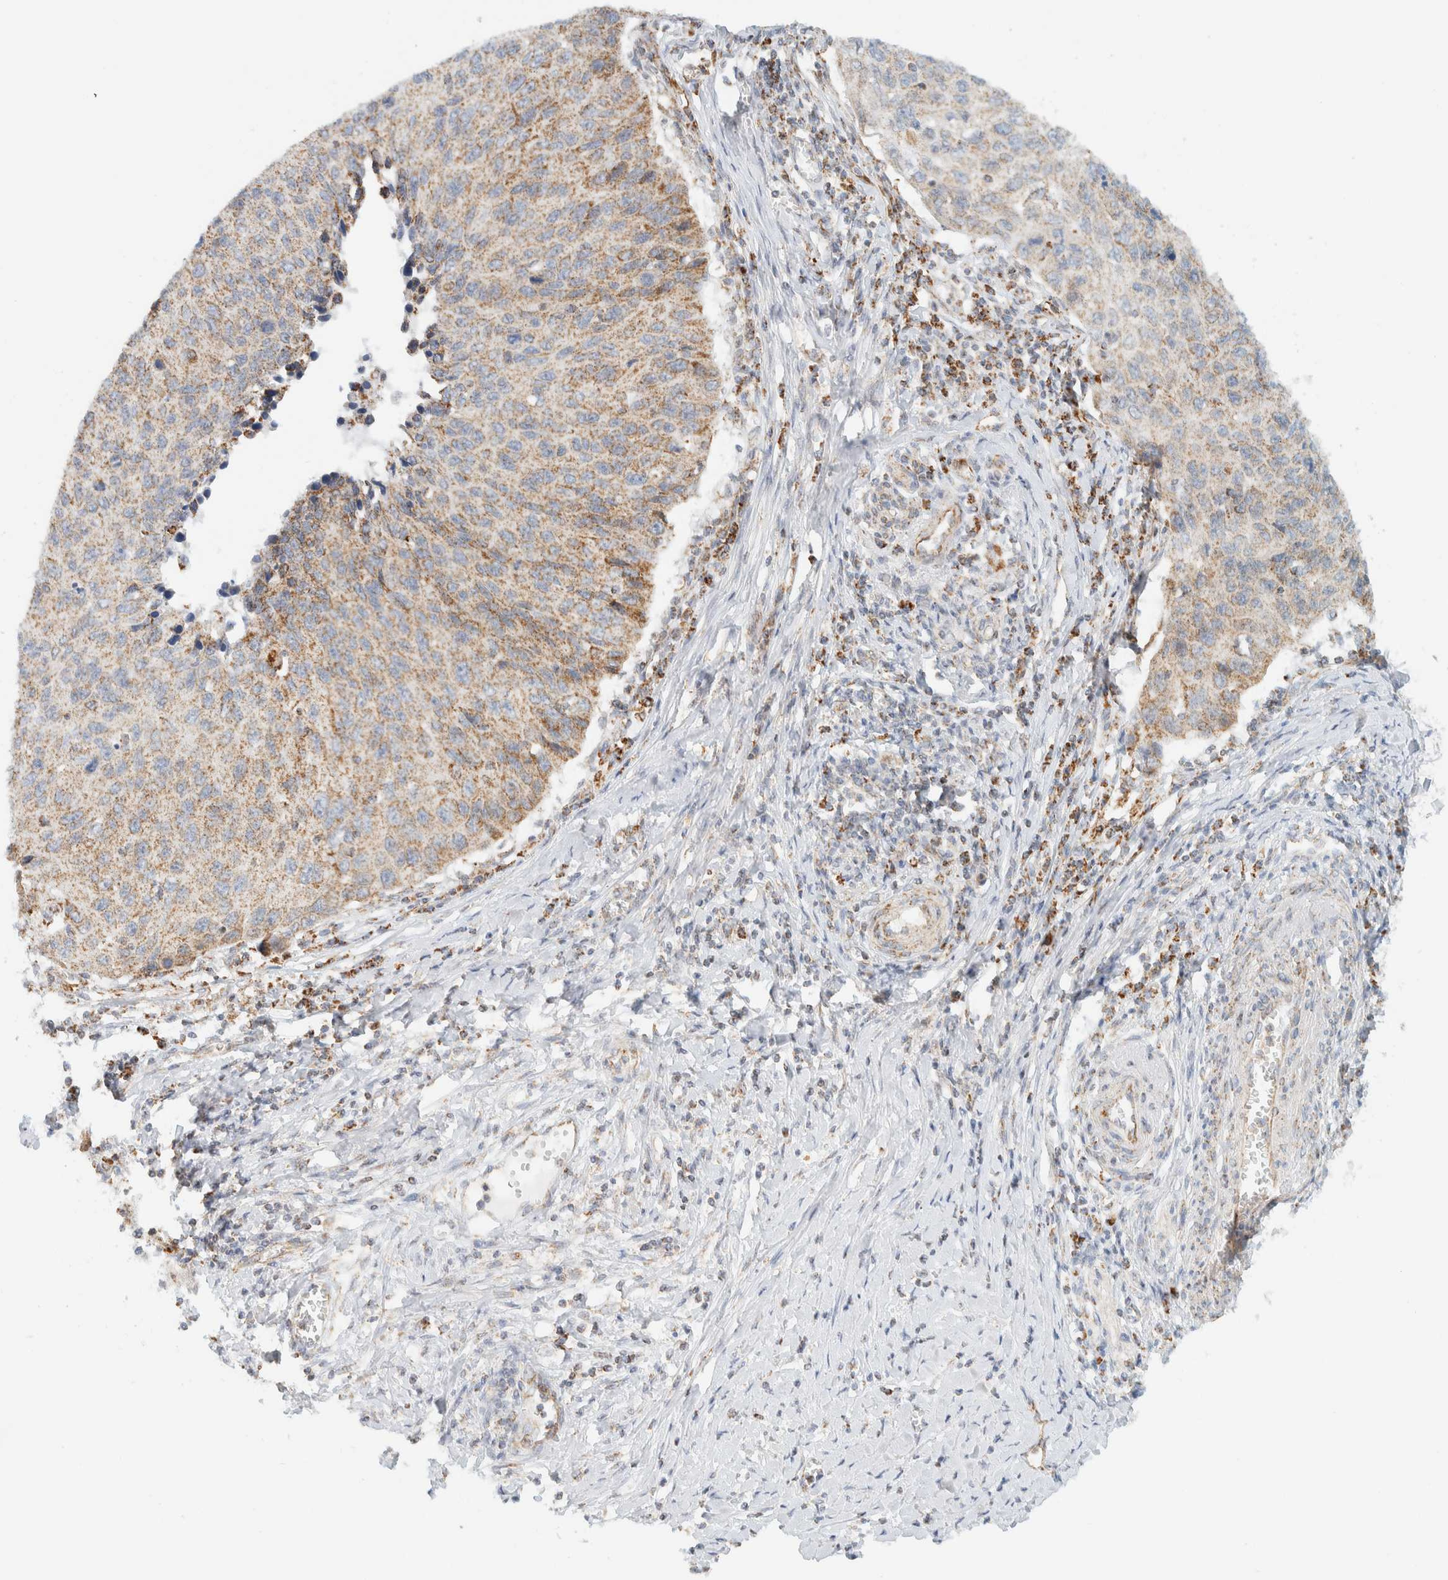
{"staining": {"intensity": "weak", "quantity": ">75%", "location": "cytoplasmic/membranous"}, "tissue": "cervical cancer", "cell_type": "Tumor cells", "image_type": "cancer", "snomed": [{"axis": "morphology", "description": "Squamous cell carcinoma, NOS"}, {"axis": "topography", "description": "Cervix"}], "caption": "Protein staining displays weak cytoplasmic/membranous staining in approximately >75% of tumor cells in squamous cell carcinoma (cervical).", "gene": "KIFAP3", "patient": {"sex": "female", "age": 53}}